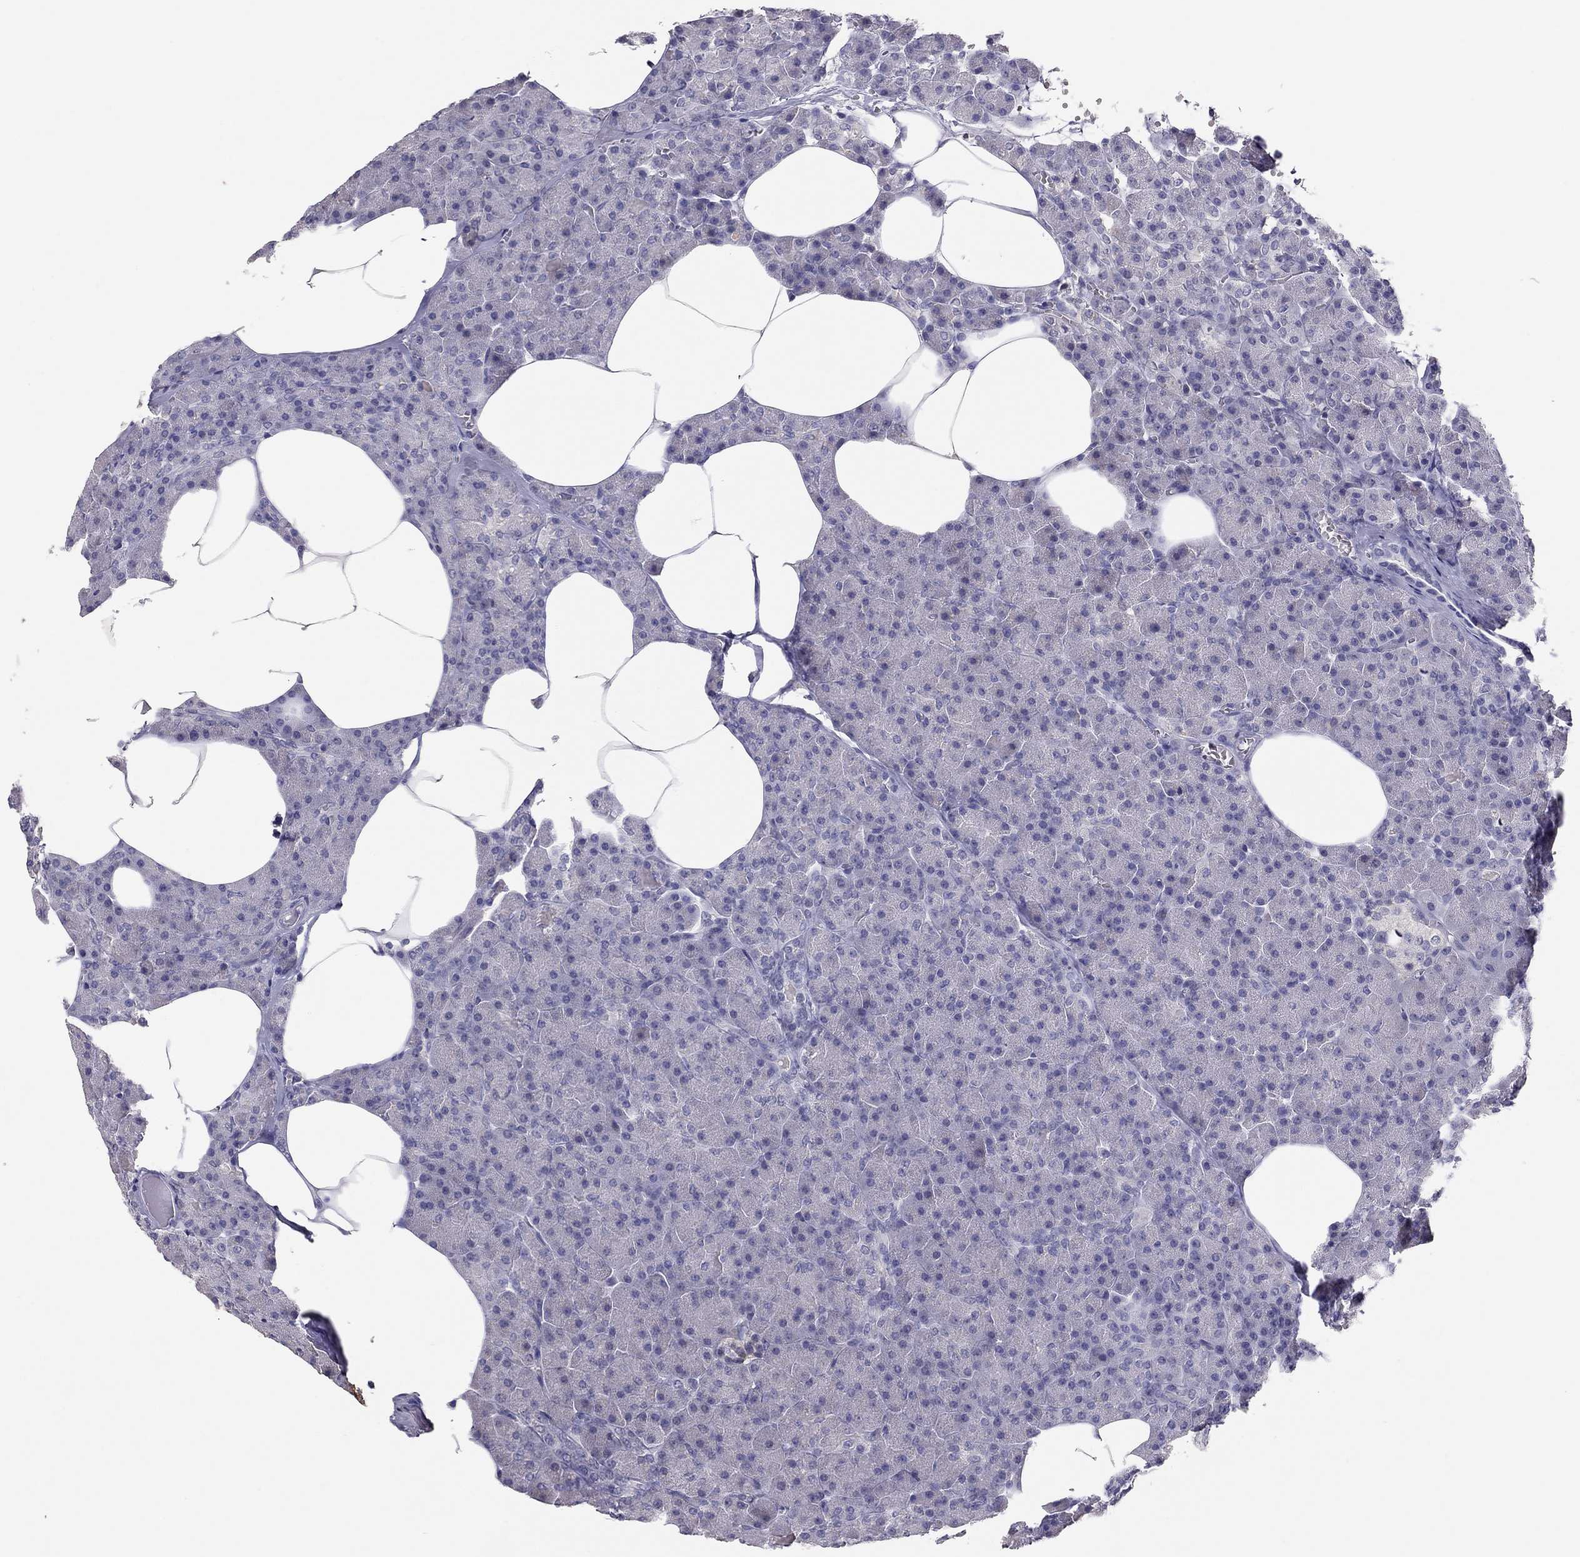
{"staining": {"intensity": "negative", "quantity": "none", "location": "none"}, "tissue": "pancreas", "cell_type": "Exocrine glandular cells", "image_type": "normal", "snomed": [{"axis": "morphology", "description": "Normal tissue, NOS"}, {"axis": "topography", "description": "Pancreas"}], "caption": "This is an immunohistochemistry (IHC) micrograph of normal pancreas. There is no expression in exocrine glandular cells.", "gene": "ADORA2A", "patient": {"sex": "female", "age": 45}}